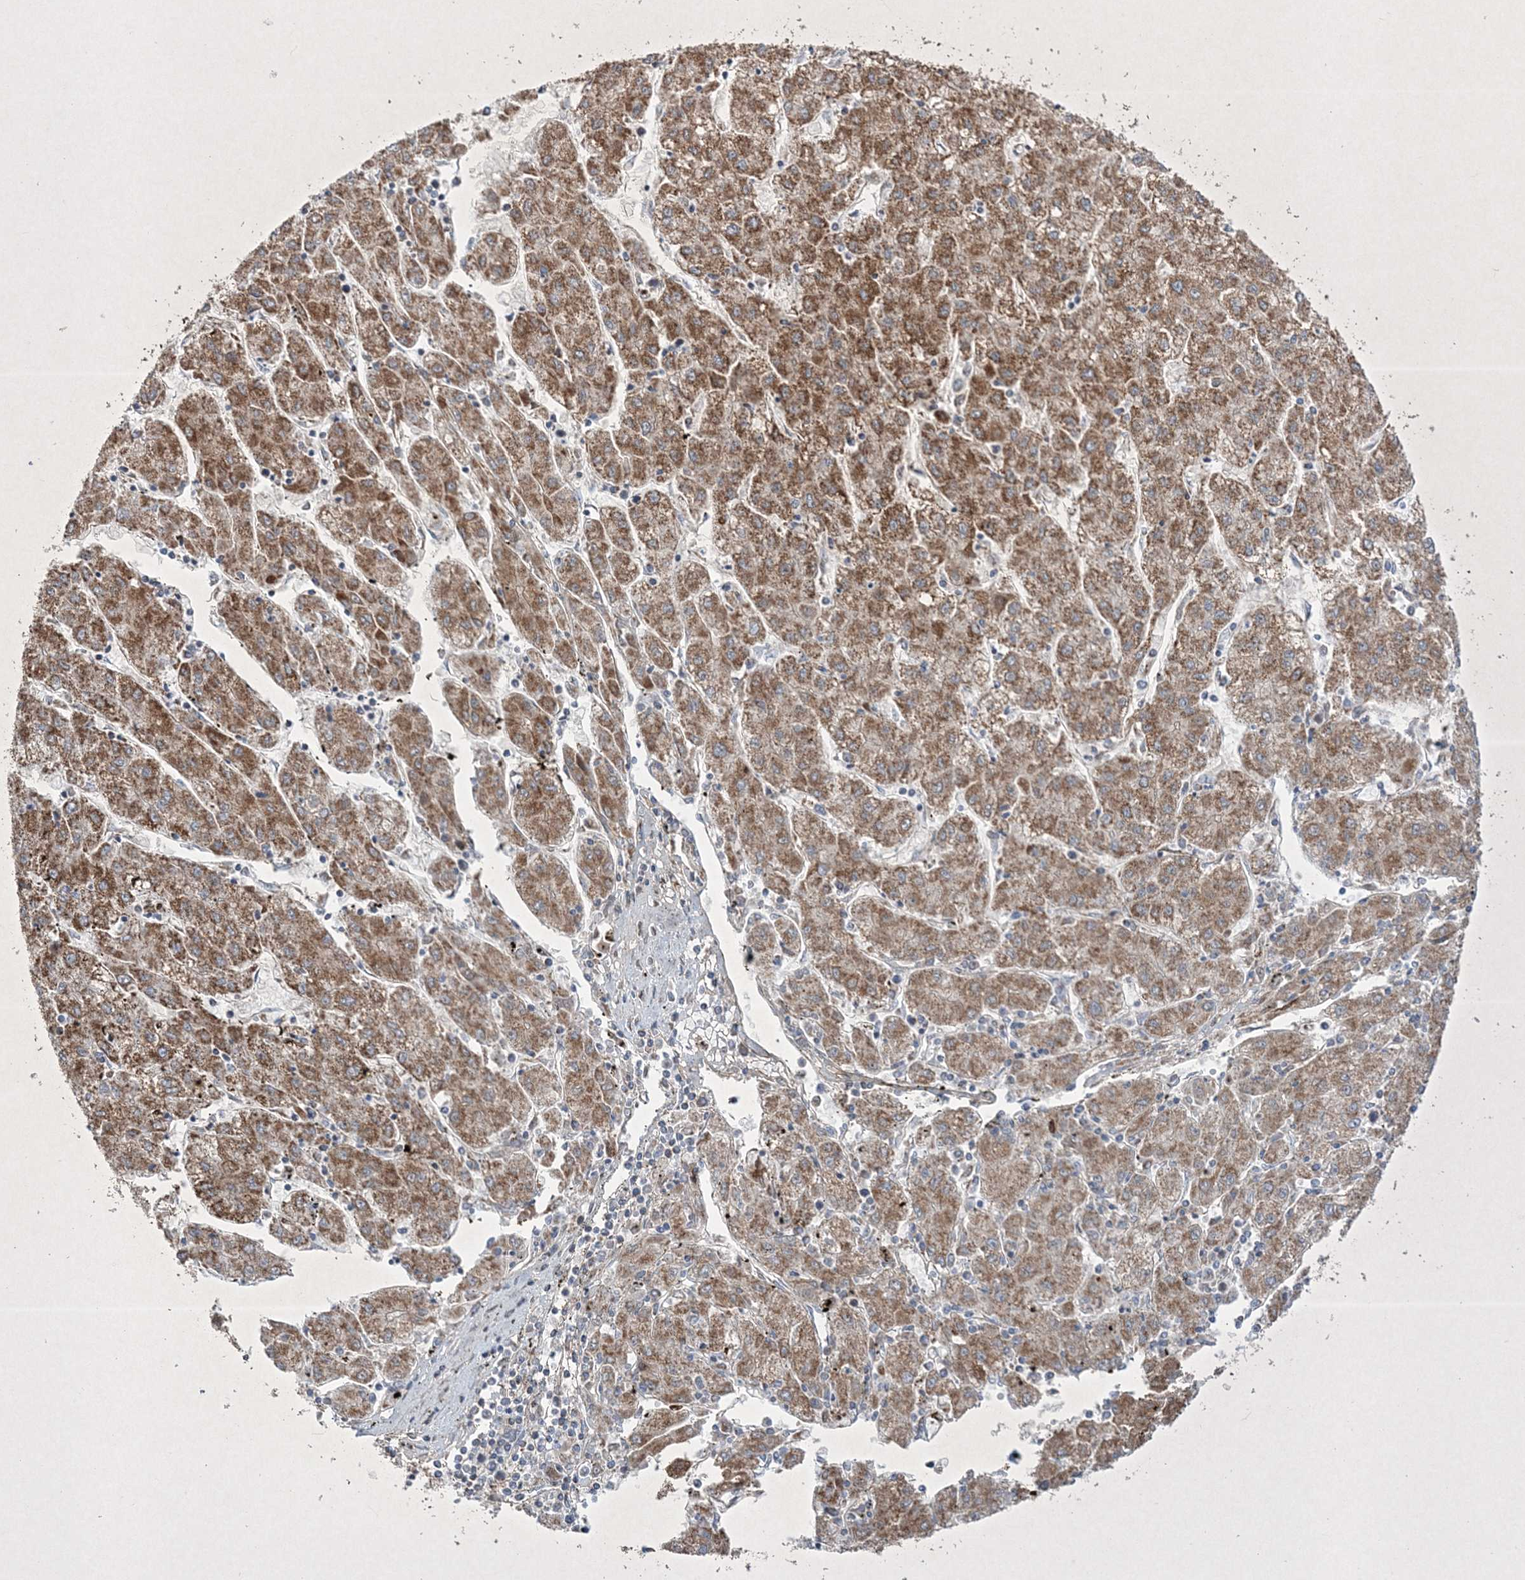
{"staining": {"intensity": "moderate", "quantity": ">75%", "location": "cytoplasmic/membranous"}, "tissue": "liver cancer", "cell_type": "Tumor cells", "image_type": "cancer", "snomed": [{"axis": "morphology", "description": "Carcinoma, Hepatocellular, NOS"}, {"axis": "topography", "description": "Liver"}], "caption": "Hepatocellular carcinoma (liver) stained for a protein demonstrates moderate cytoplasmic/membranous positivity in tumor cells.", "gene": "RICTOR", "patient": {"sex": "male", "age": 72}}